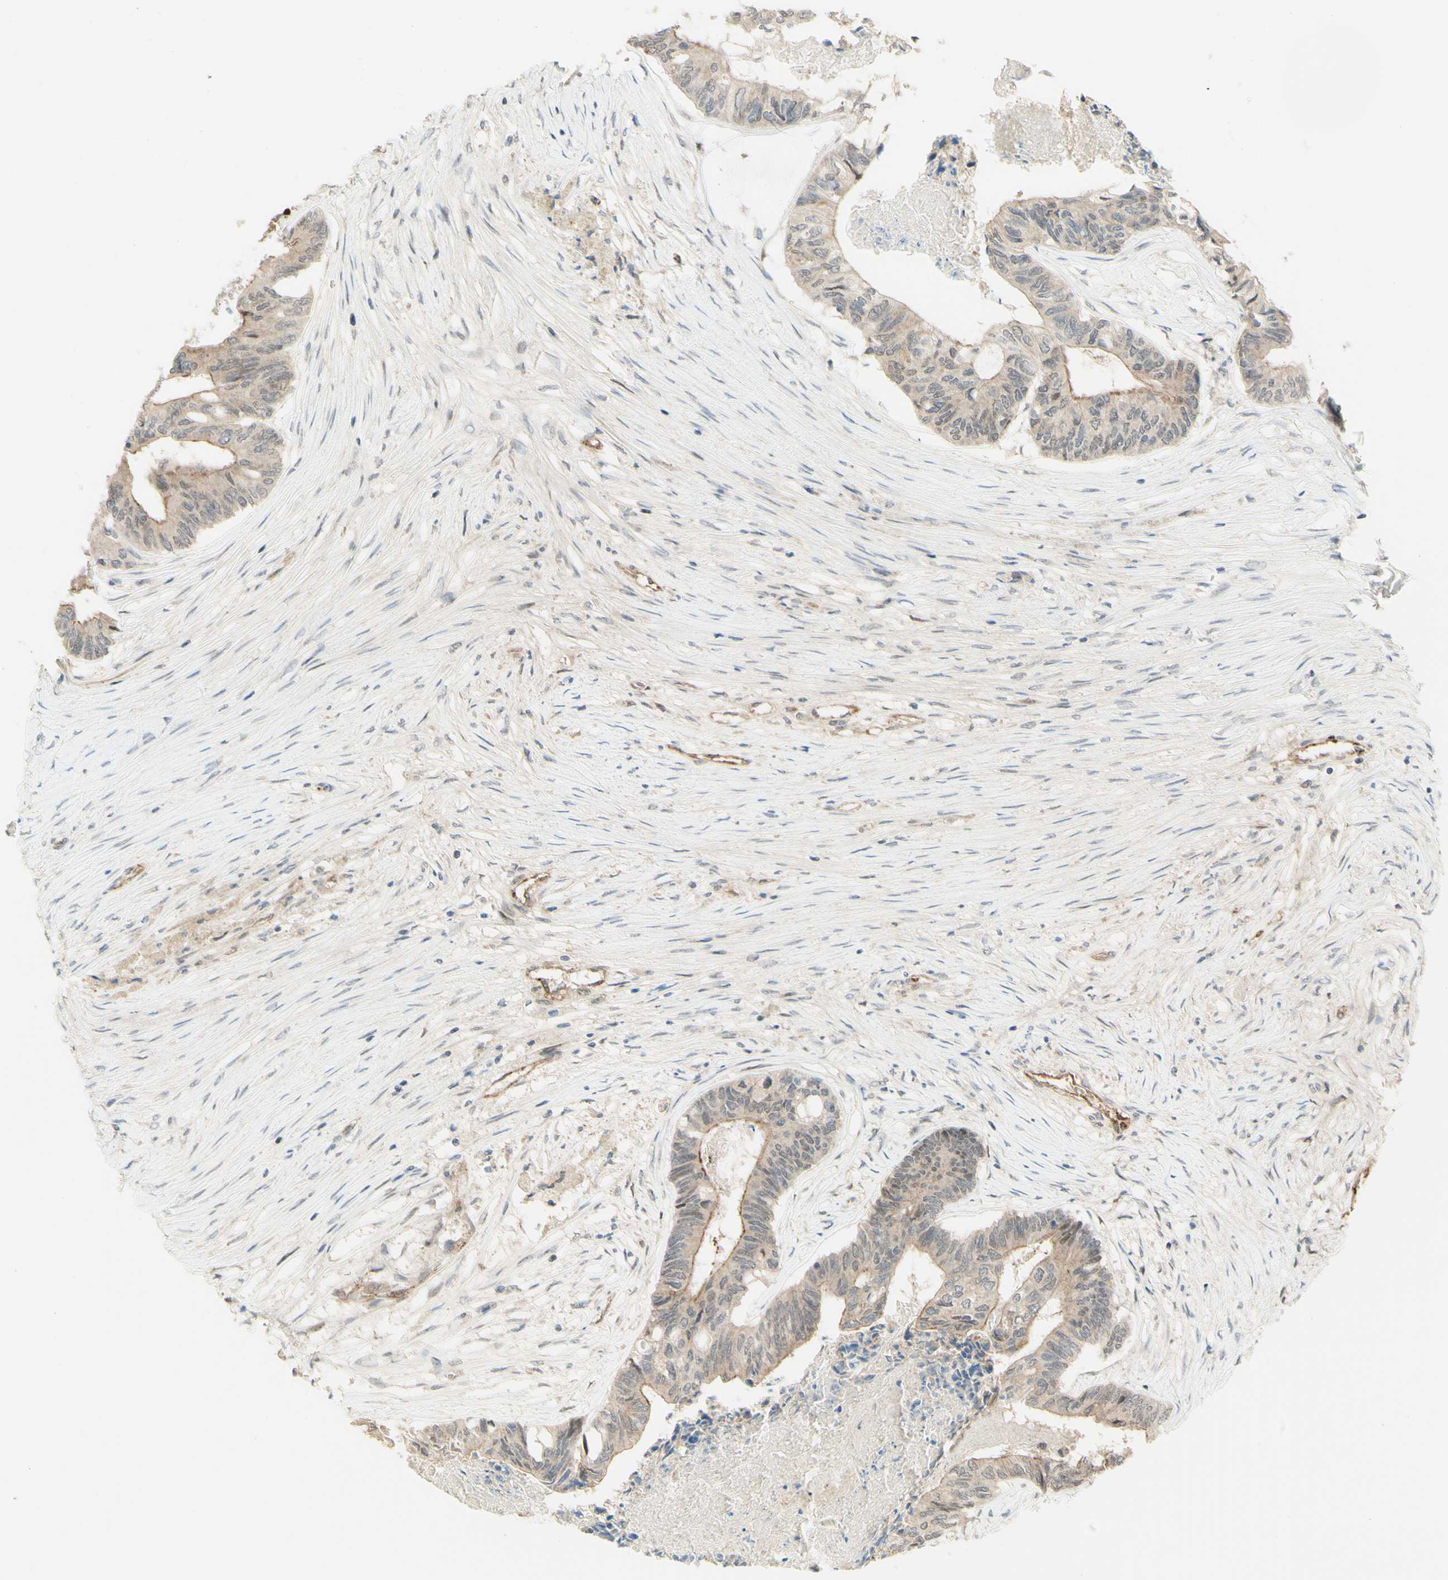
{"staining": {"intensity": "moderate", "quantity": "25%-75%", "location": "cytoplasmic/membranous"}, "tissue": "colorectal cancer", "cell_type": "Tumor cells", "image_type": "cancer", "snomed": [{"axis": "morphology", "description": "Adenocarcinoma, NOS"}, {"axis": "topography", "description": "Rectum"}], "caption": "A medium amount of moderate cytoplasmic/membranous positivity is appreciated in approximately 25%-75% of tumor cells in colorectal adenocarcinoma tissue.", "gene": "ANGPT2", "patient": {"sex": "male", "age": 63}}